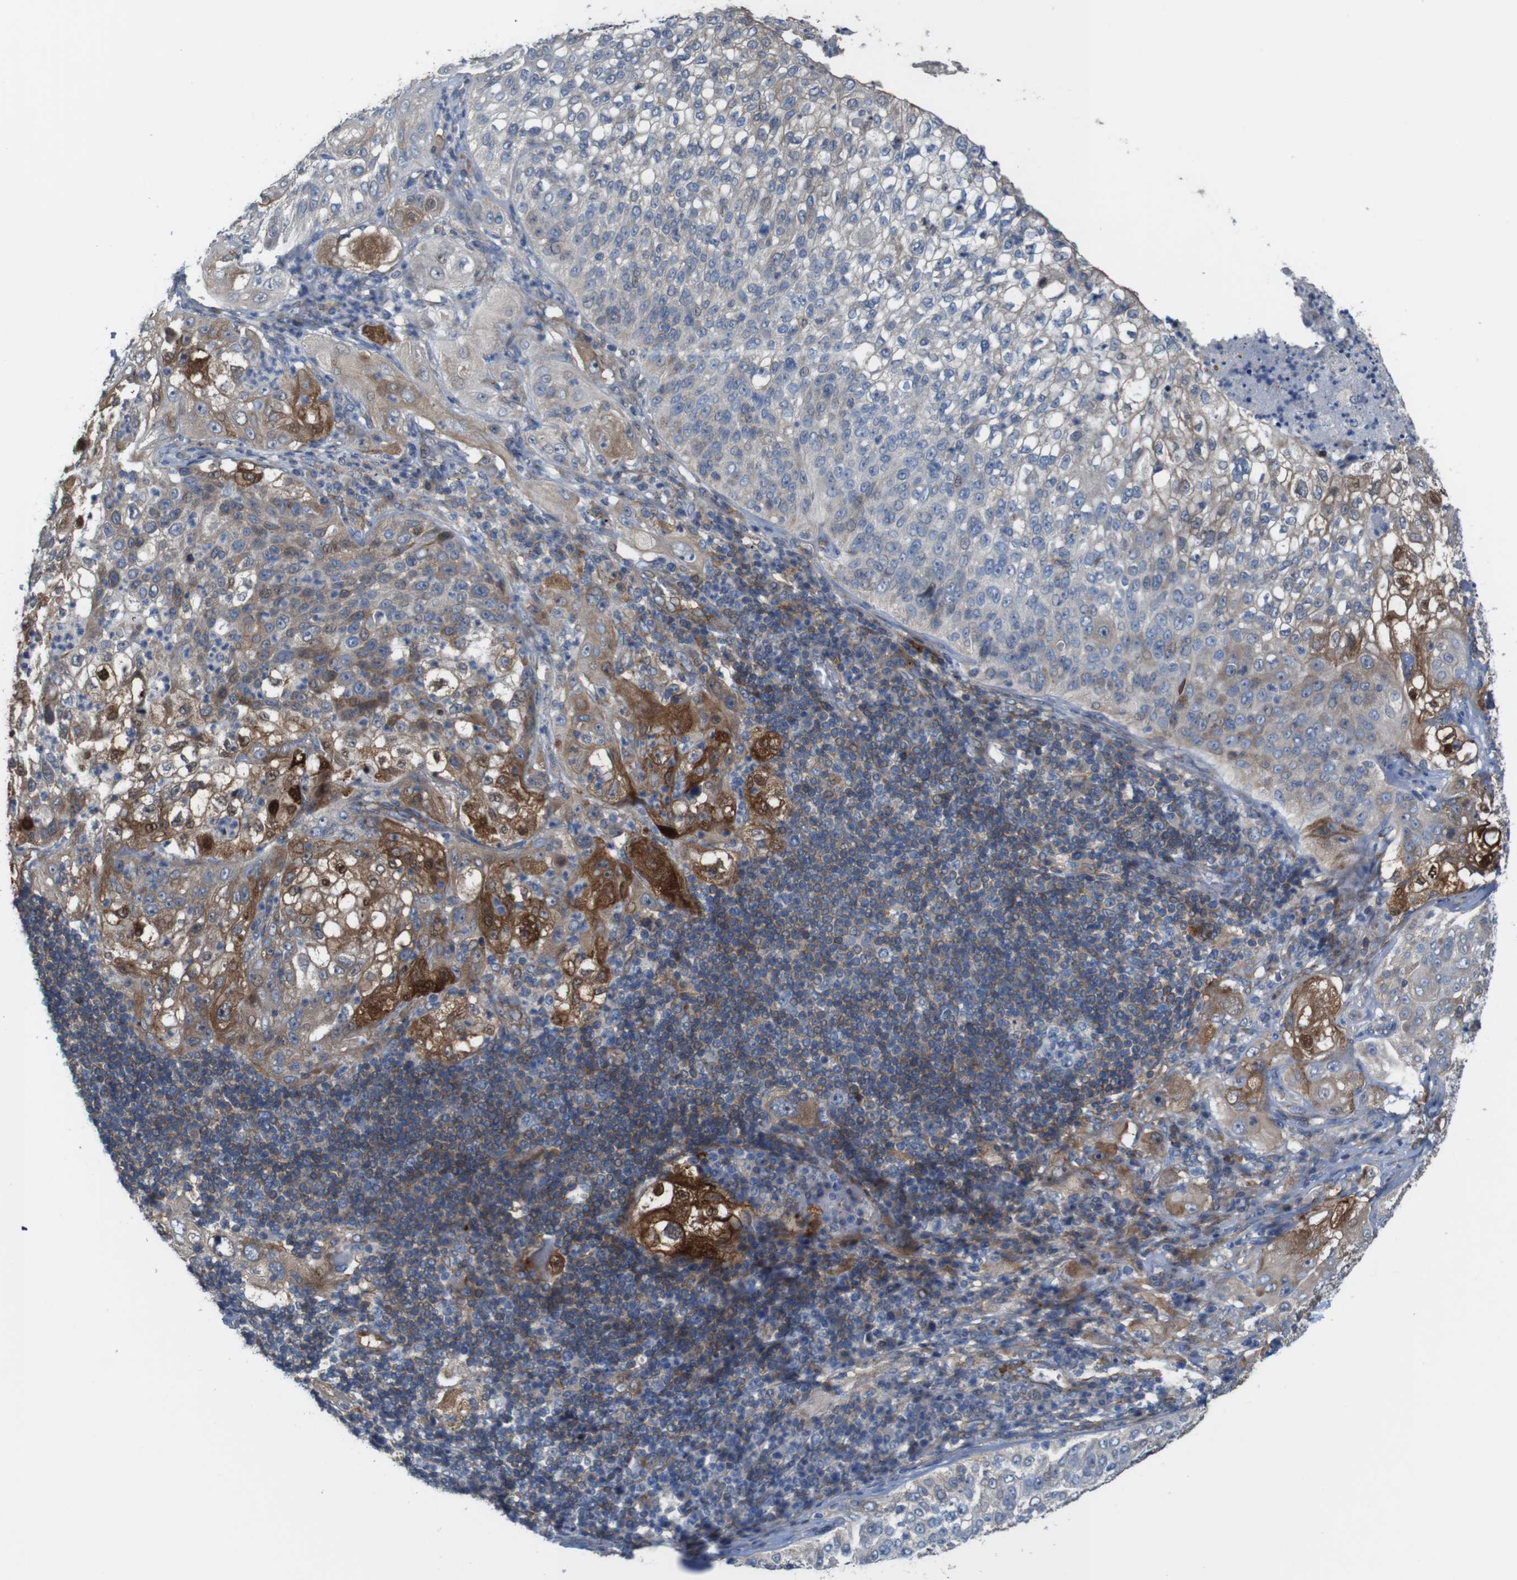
{"staining": {"intensity": "strong", "quantity": "25%-75%", "location": "cytoplasmic/membranous,nuclear"}, "tissue": "lung cancer", "cell_type": "Tumor cells", "image_type": "cancer", "snomed": [{"axis": "morphology", "description": "Inflammation, NOS"}, {"axis": "morphology", "description": "Squamous cell carcinoma, NOS"}, {"axis": "topography", "description": "Lymph node"}, {"axis": "topography", "description": "Soft tissue"}, {"axis": "topography", "description": "Lung"}], "caption": "Lung cancer (squamous cell carcinoma) stained with immunohistochemistry displays strong cytoplasmic/membranous and nuclear staining in approximately 25%-75% of tumor cells.", "gene": "PCOLCE2", "patient": {"sex": "male", "age": 66}}